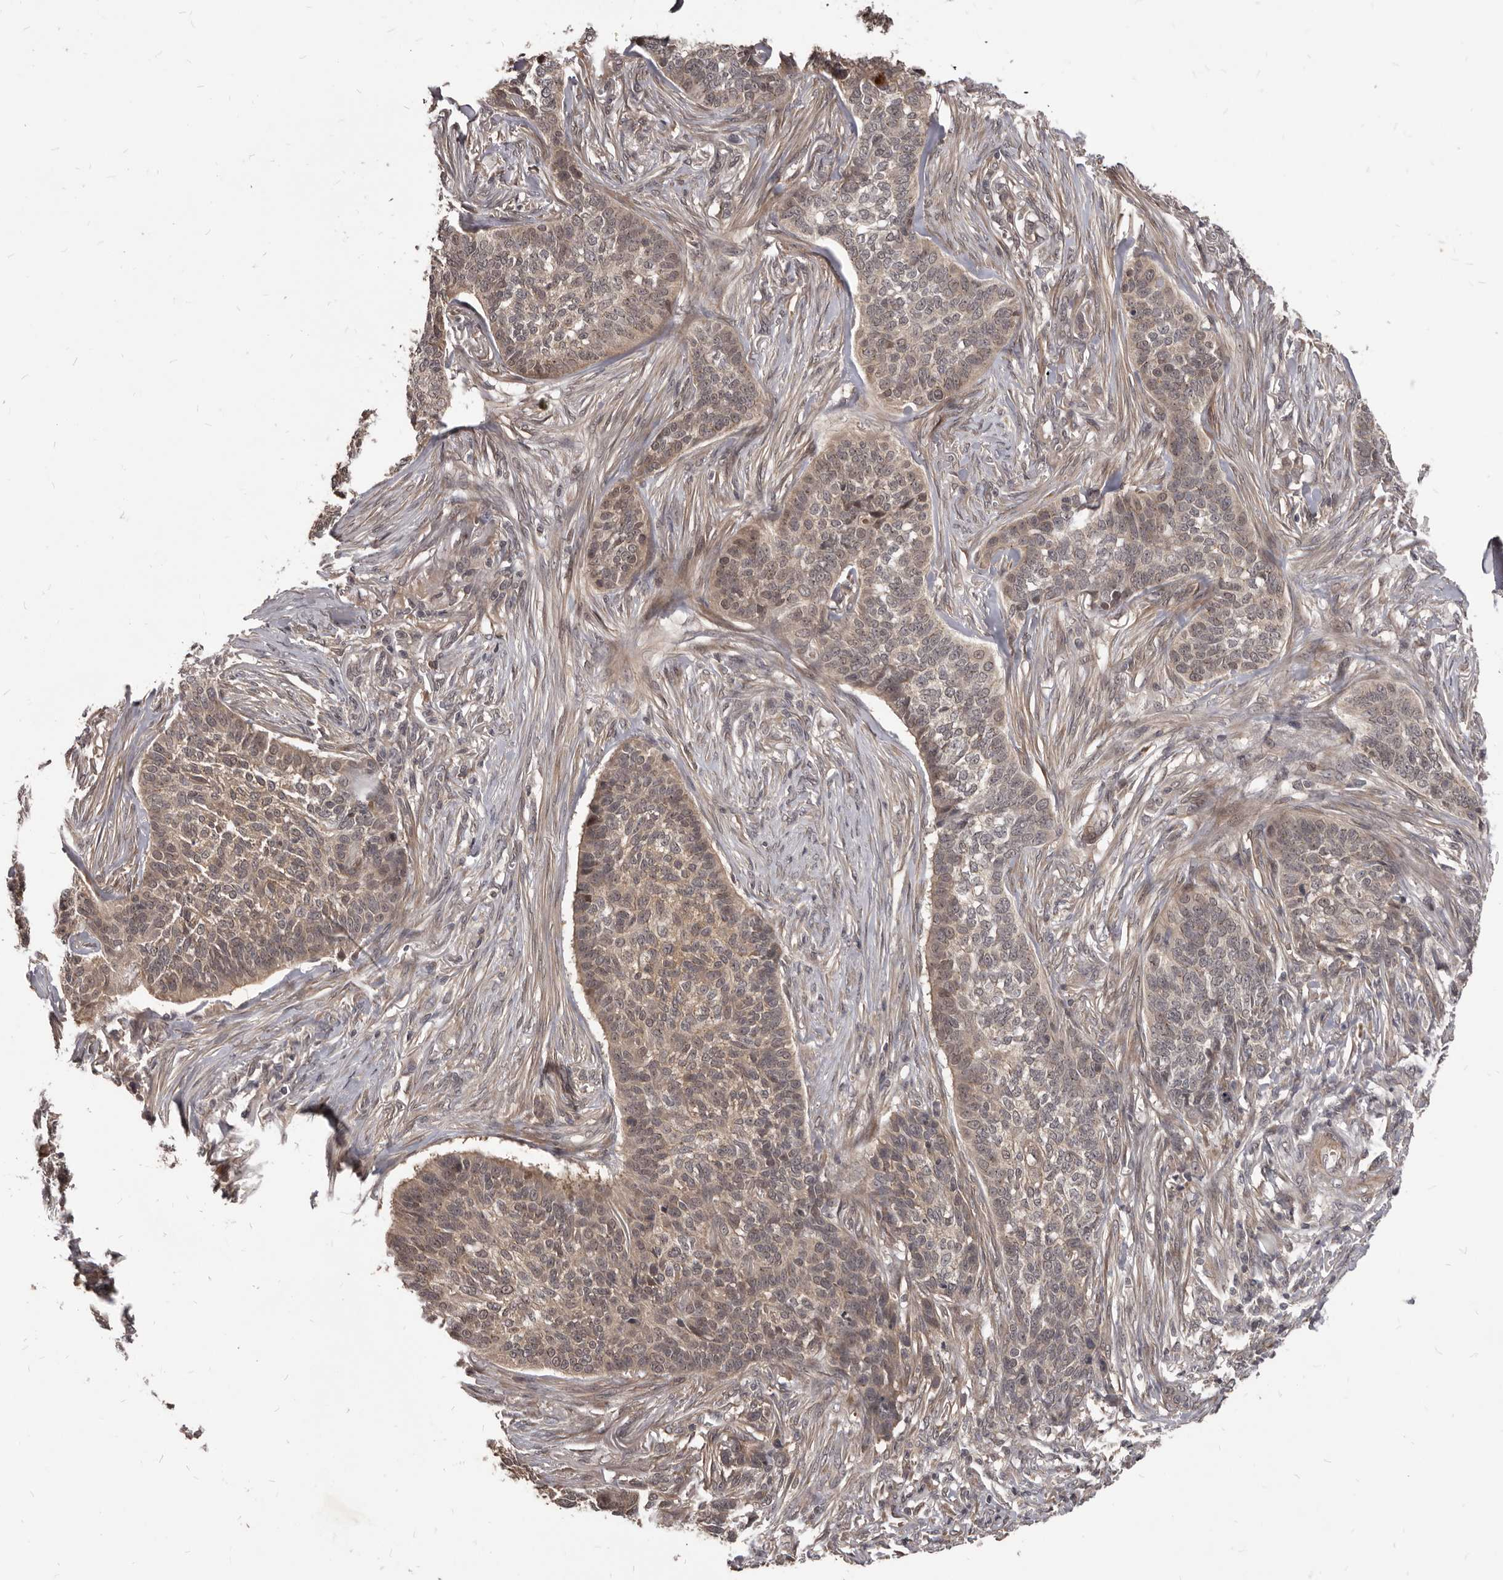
{"staining": {"intensity": "weak", "quantity": ">75%", "location": "cytoplasmic/membranous,nuclear"}, "tissue": "skin cancer", "cell_type": "Tumor cells", "image_type": "cancer", "snomed": [{"axis": "morphology", "description": "Basal cell carcinoma"}, {"axis": "topography", "description": "Skin"}], "caption": "An image showing weak cytoplasmic/membranous and nuclear expression in about >75% of tumor cells in skin basal cell carcinoma, as visualized by brown immunohistochemical staining.", "gene": "GABPB2", "patient": {"sex": "male", "age": 85}}